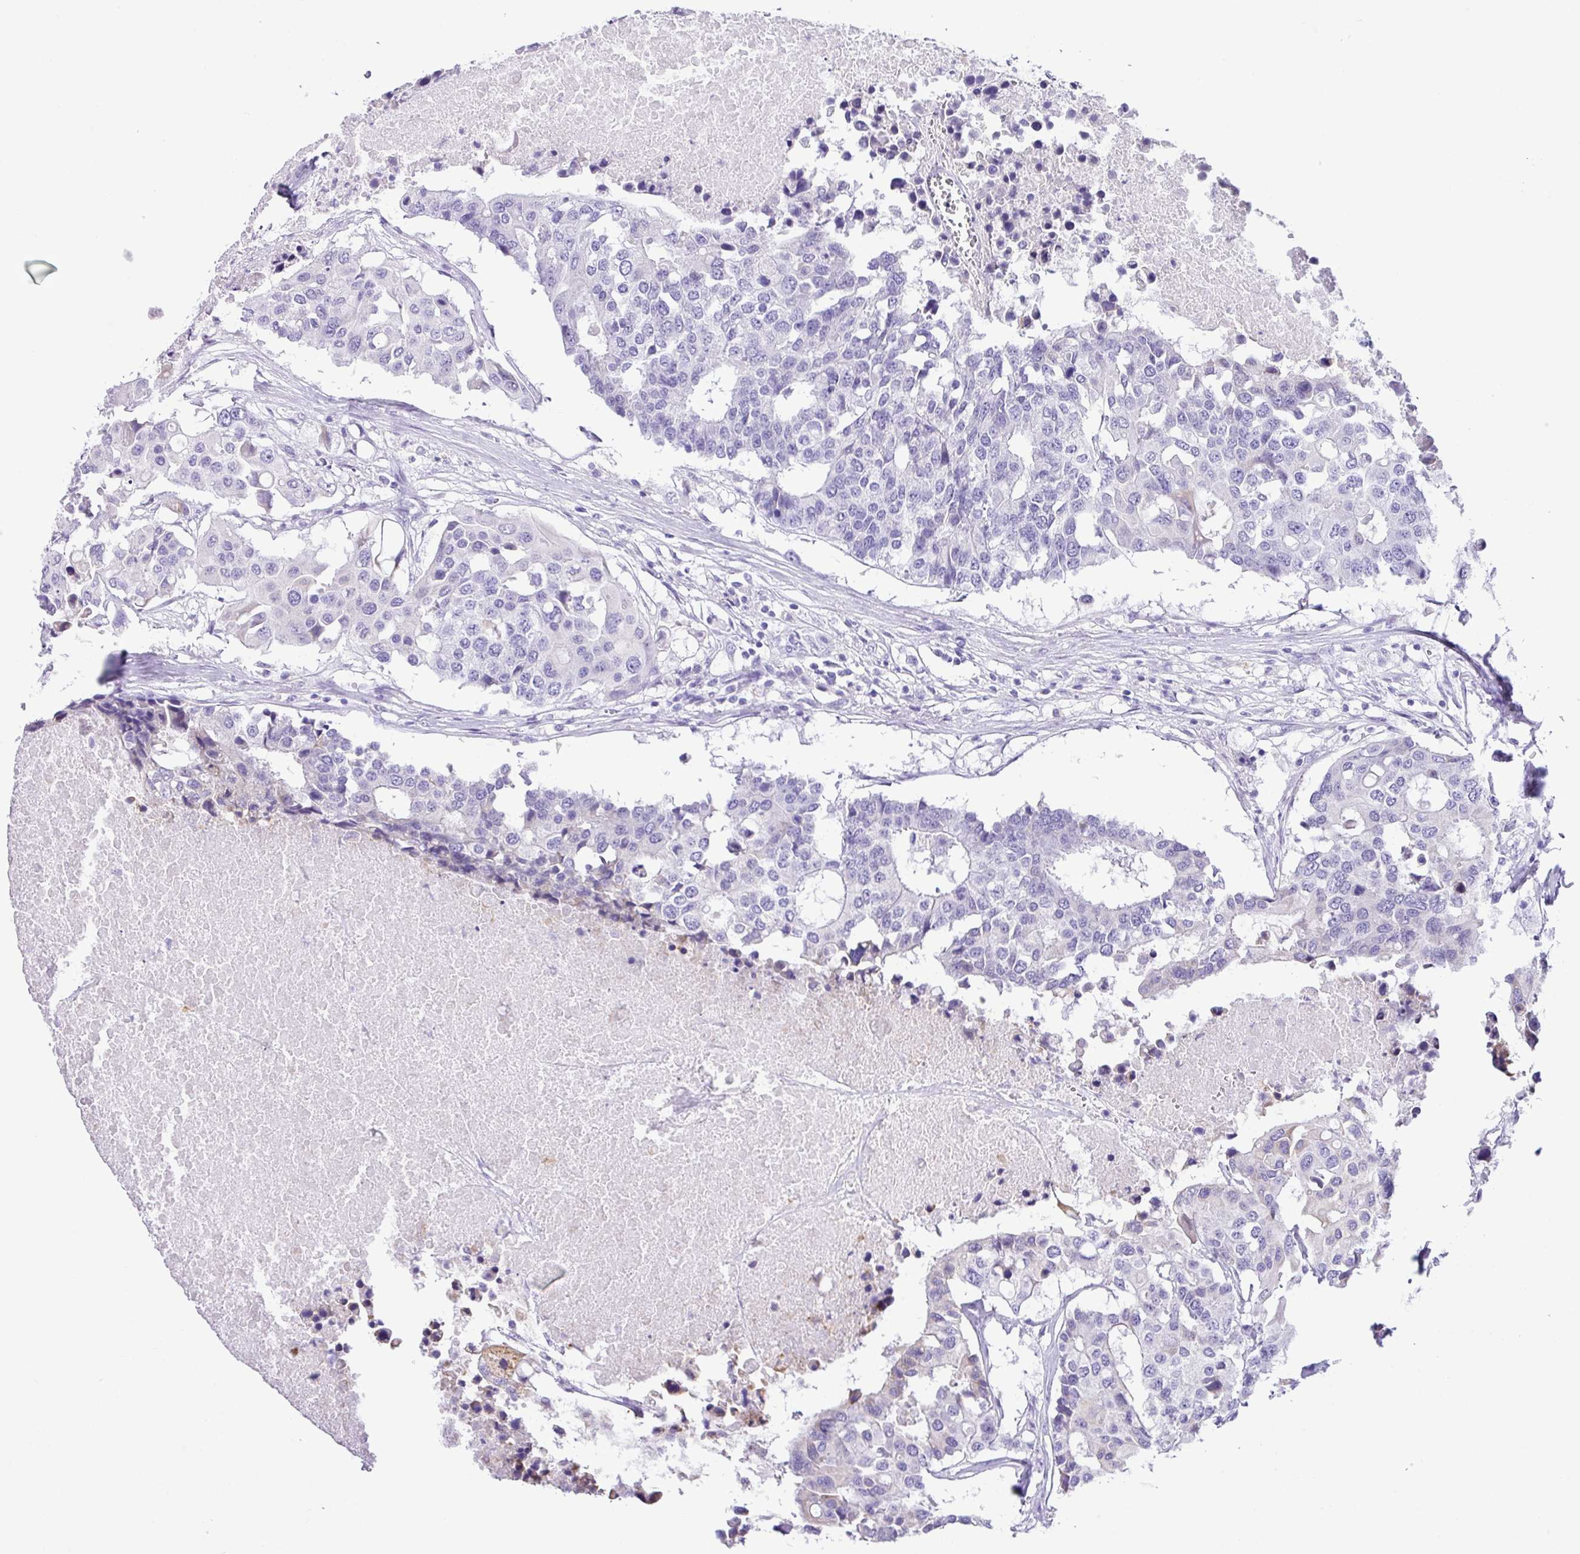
{"staining": {"intensity": "negative", "quantity": "none", "location": "none"}, "tissue": "colorectal cancer", "cell_type": "Tumor cells", "image_type": "cancer", "snomed": [{"axis": "morphology", "description": "Adenocarcinoma, NOS"}, {"axis": "topography", "description": "Colon"}], "caption": "Tumor cells show no significant positivity in adenocarcinoma (colorectal).", "gene": "RGS21", "patient": {"sex": "male", "age": 77}}